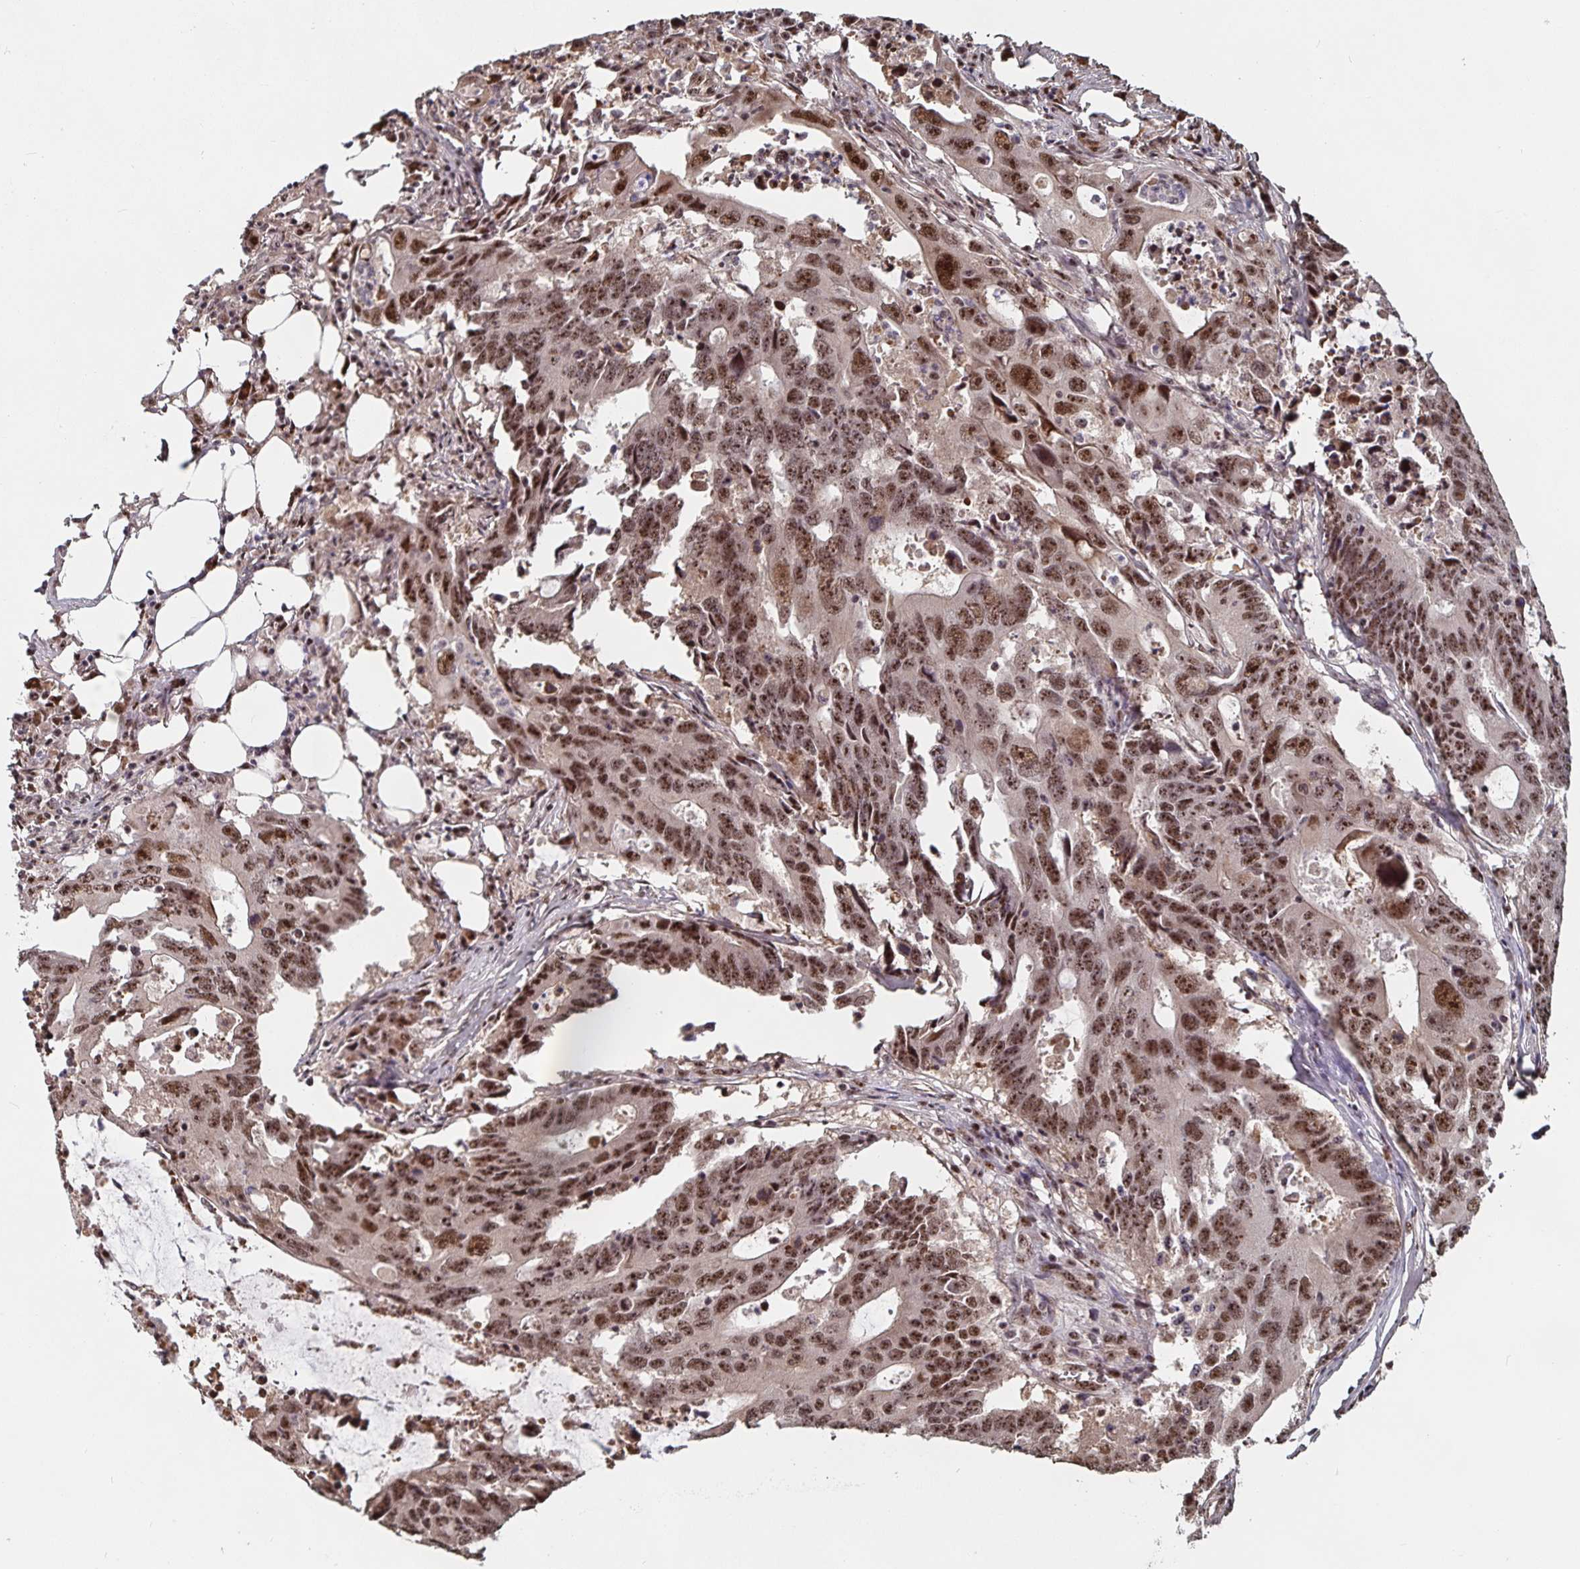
{"staining": {"intensity": "moderate", "quantity": ">75%", "location": "nuclear"}, "tissue": "colorectal cancer", "cell_type": "Tumor cells", "image_type": "cancer", "snomed": [{"axis": "morphology", "description": "Adenocarcinoma, NOS"}, {"axis": "topography", "description": "Colon"}], "caption": "Immunohistochemical staining of colorectal cancer (adenocarcinoma) shows moderate nuclear protein positivity in about >75% of tumor cells.", "gene": "LAS1L", "patient": {"sex": "male", "age": 71}}